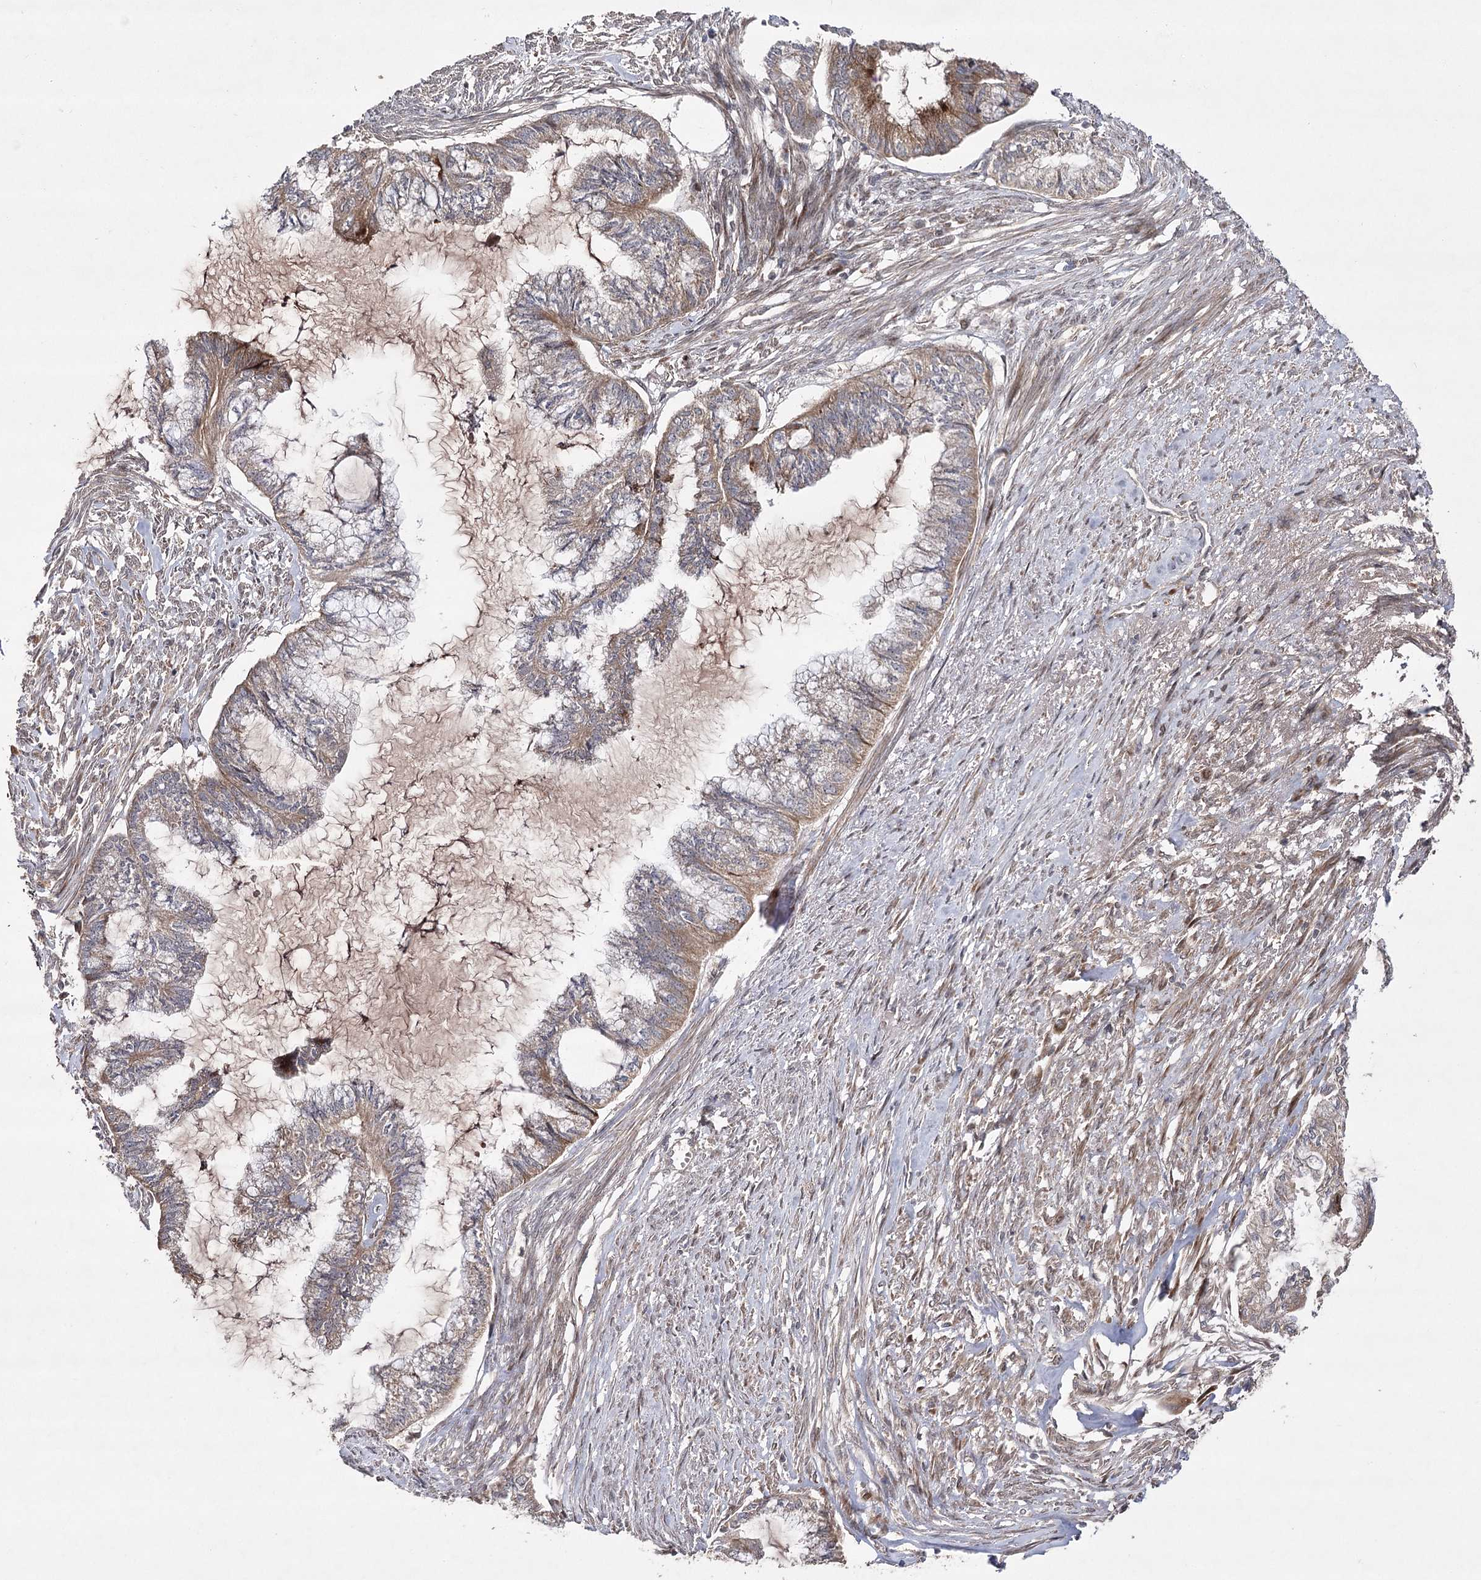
{"staining": {"intensity": "weak", "quantity": ">75%", "location": "cytoplasmic/membranous"}, "tissue": "endometrial cancer", "cell_type": "Tumor cells", "image_type": "cancer", "snomed": [{"axis": "morphology", "description": "Adenocarcinoma, NOS"}, {"axis": "topography", "description": "Endometrium"}], "caption": "IHC of endometrial cancer (adenocarcinoma) shows low levels of weak cytoplasmic/membranous positivity in approximately >75% of tumor cells.", "gene": "OBSL1", "patient": {"sex": "female", "age": 86}}